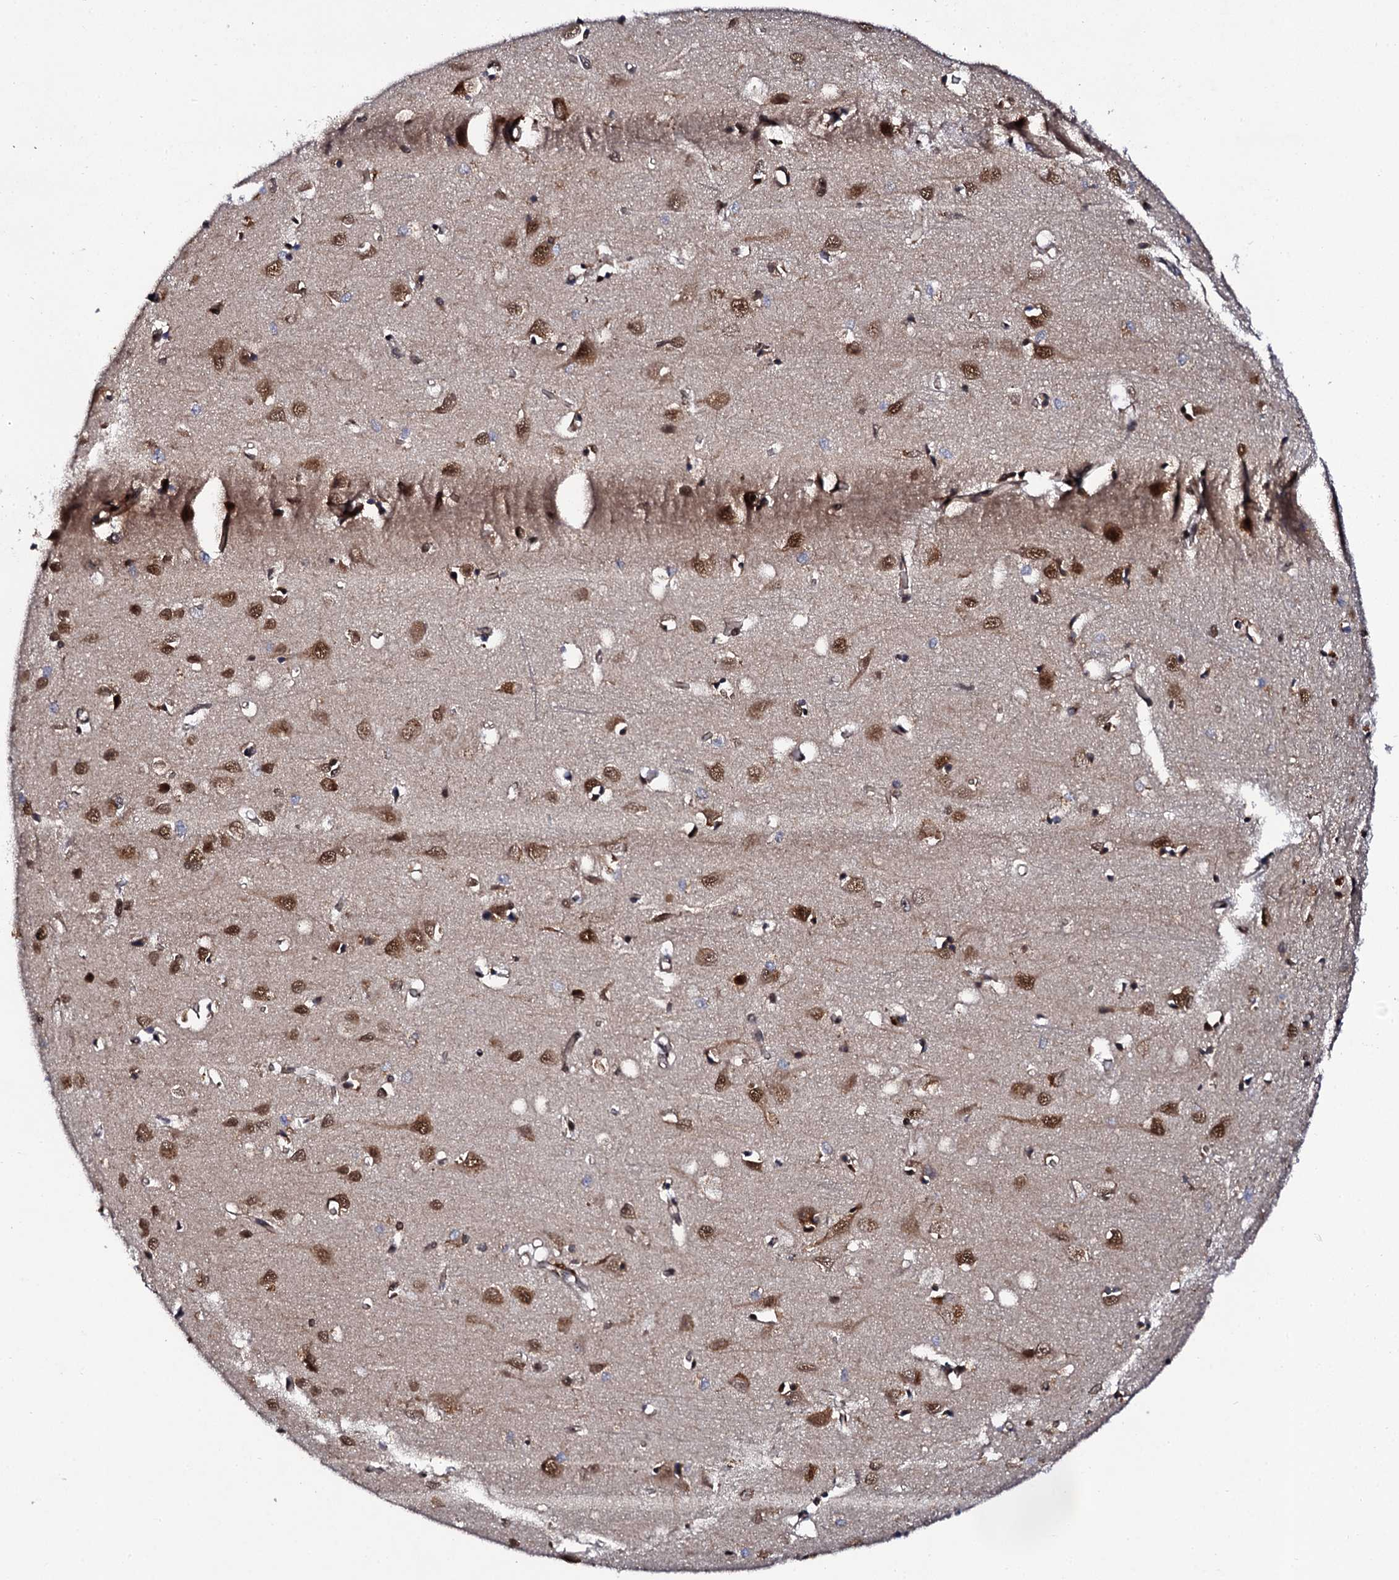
{"staining": {"intensity": "moderate", "quantity": "25%-75%", "location": "cytoplasmic/membranous,nuclear"}, "tissue": "cerebral cortex", "cell_type": "Endothelial cells", "image_type": "normal", "snomed": [{"axis": "morphology", "description": "Normal tissue, NOS"}, {"axis": "topography", "description": "Cerebral cortex"}], "caption": "Human cerebral cortex stained for a protein (brown) shows moderate cytoplasmic/membranous,nuclear positive positivity in approximately 25%-75% of endothelial cells.", "gene": "CSTF3", "patient": {"sex": "female", "age": 64}}